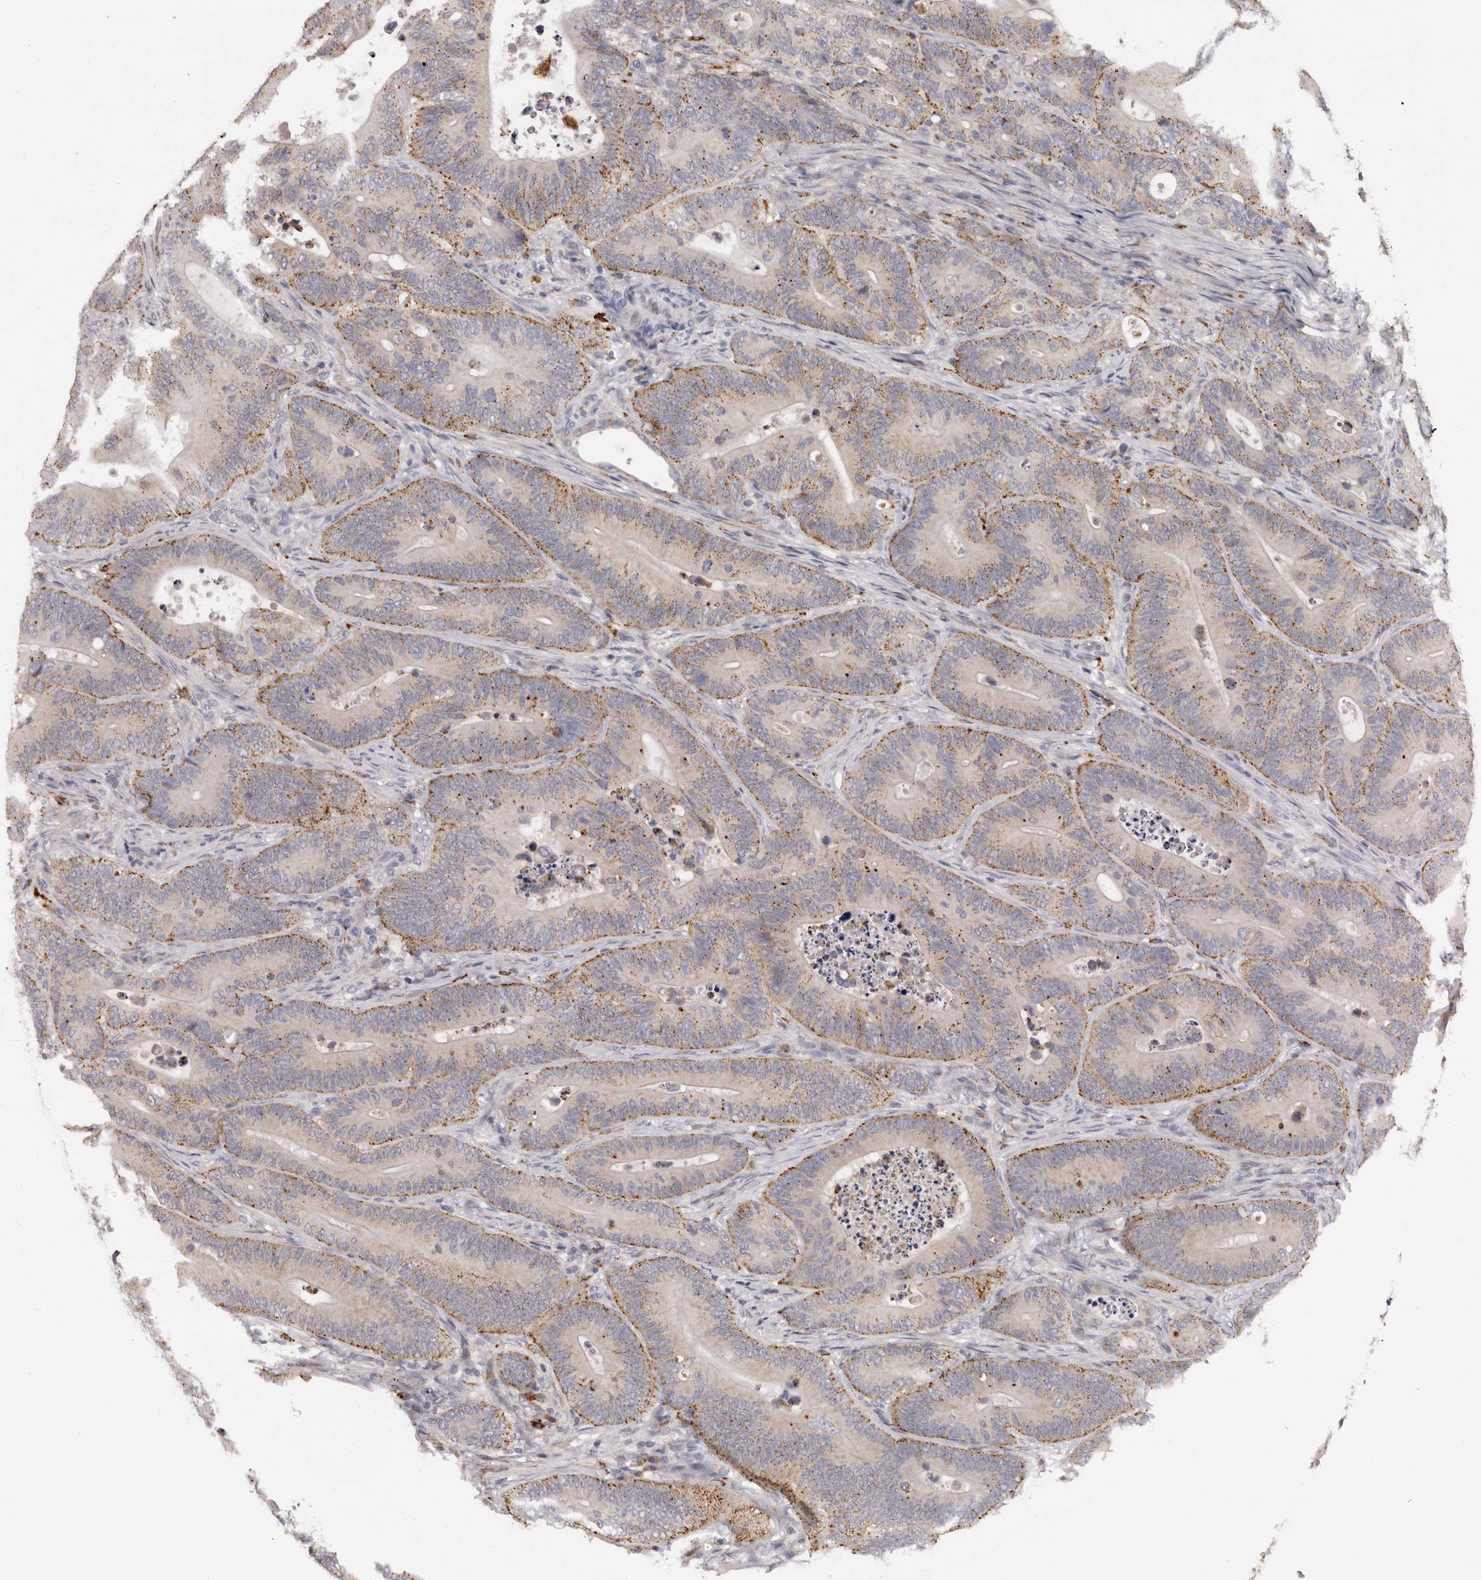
{"staining": {"intensity": "moderate", "quantity": ">75%", "location": "cytoplasmic/membranous"}, "tissue": "colorectal cancer", "cell_type": "Tumor cells", "image_type": "cancer", "snomed": [{"axis": "morphology", "description": "Adenocarcinoma, NOS"}, {"axis": "topography", "description": "Colon"}], "caption": "Protein staining of adenocarcinoma (colorectal) tissue demonstrates moderate cytoplasmic/membranous positivity in about >75% of tumor cells.", "gene": "DAP", "patient": {"sex": "male", "age": 83}}